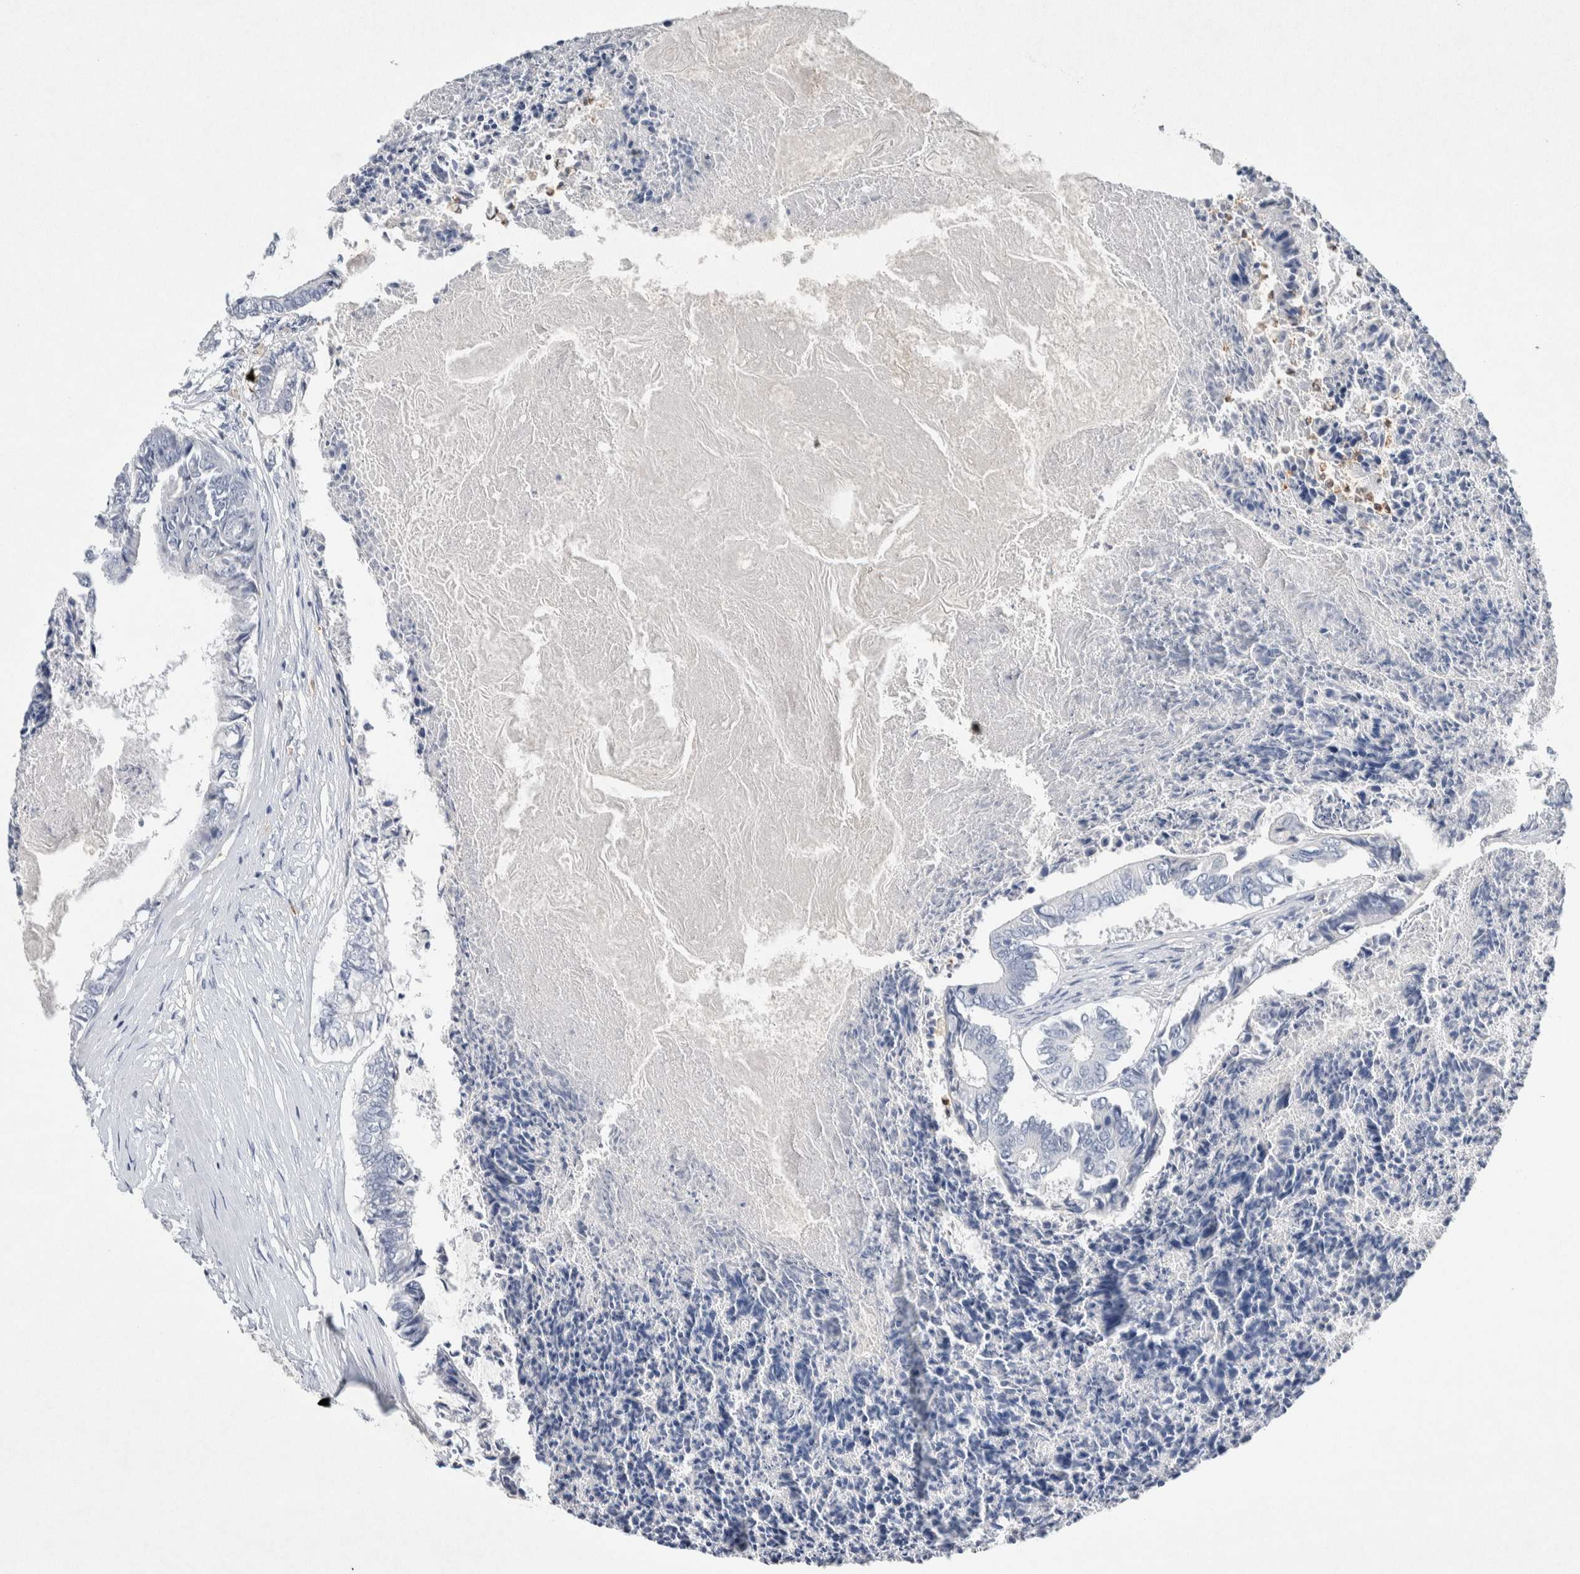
{"staining": {"intensity": "negative", "quantity": "none", "location": "none"}, "tissue": "colorectal cancer", "cell_type": "Tumor cells", "image_type": "cancer", "snomed": [{"axis": "morphology", "description": "Adenocarcinoma, NOS"}, {"axis": "topography", "description": "Rectum"}], "caption": "A histopathology image of colorectal adenocarcinoma stained for a protein demonstrates no brown staining in tumor cells. Nuclei are stained in blue.", "gene": "NCF2", "patient": {"sex": "male", "age": 63}}